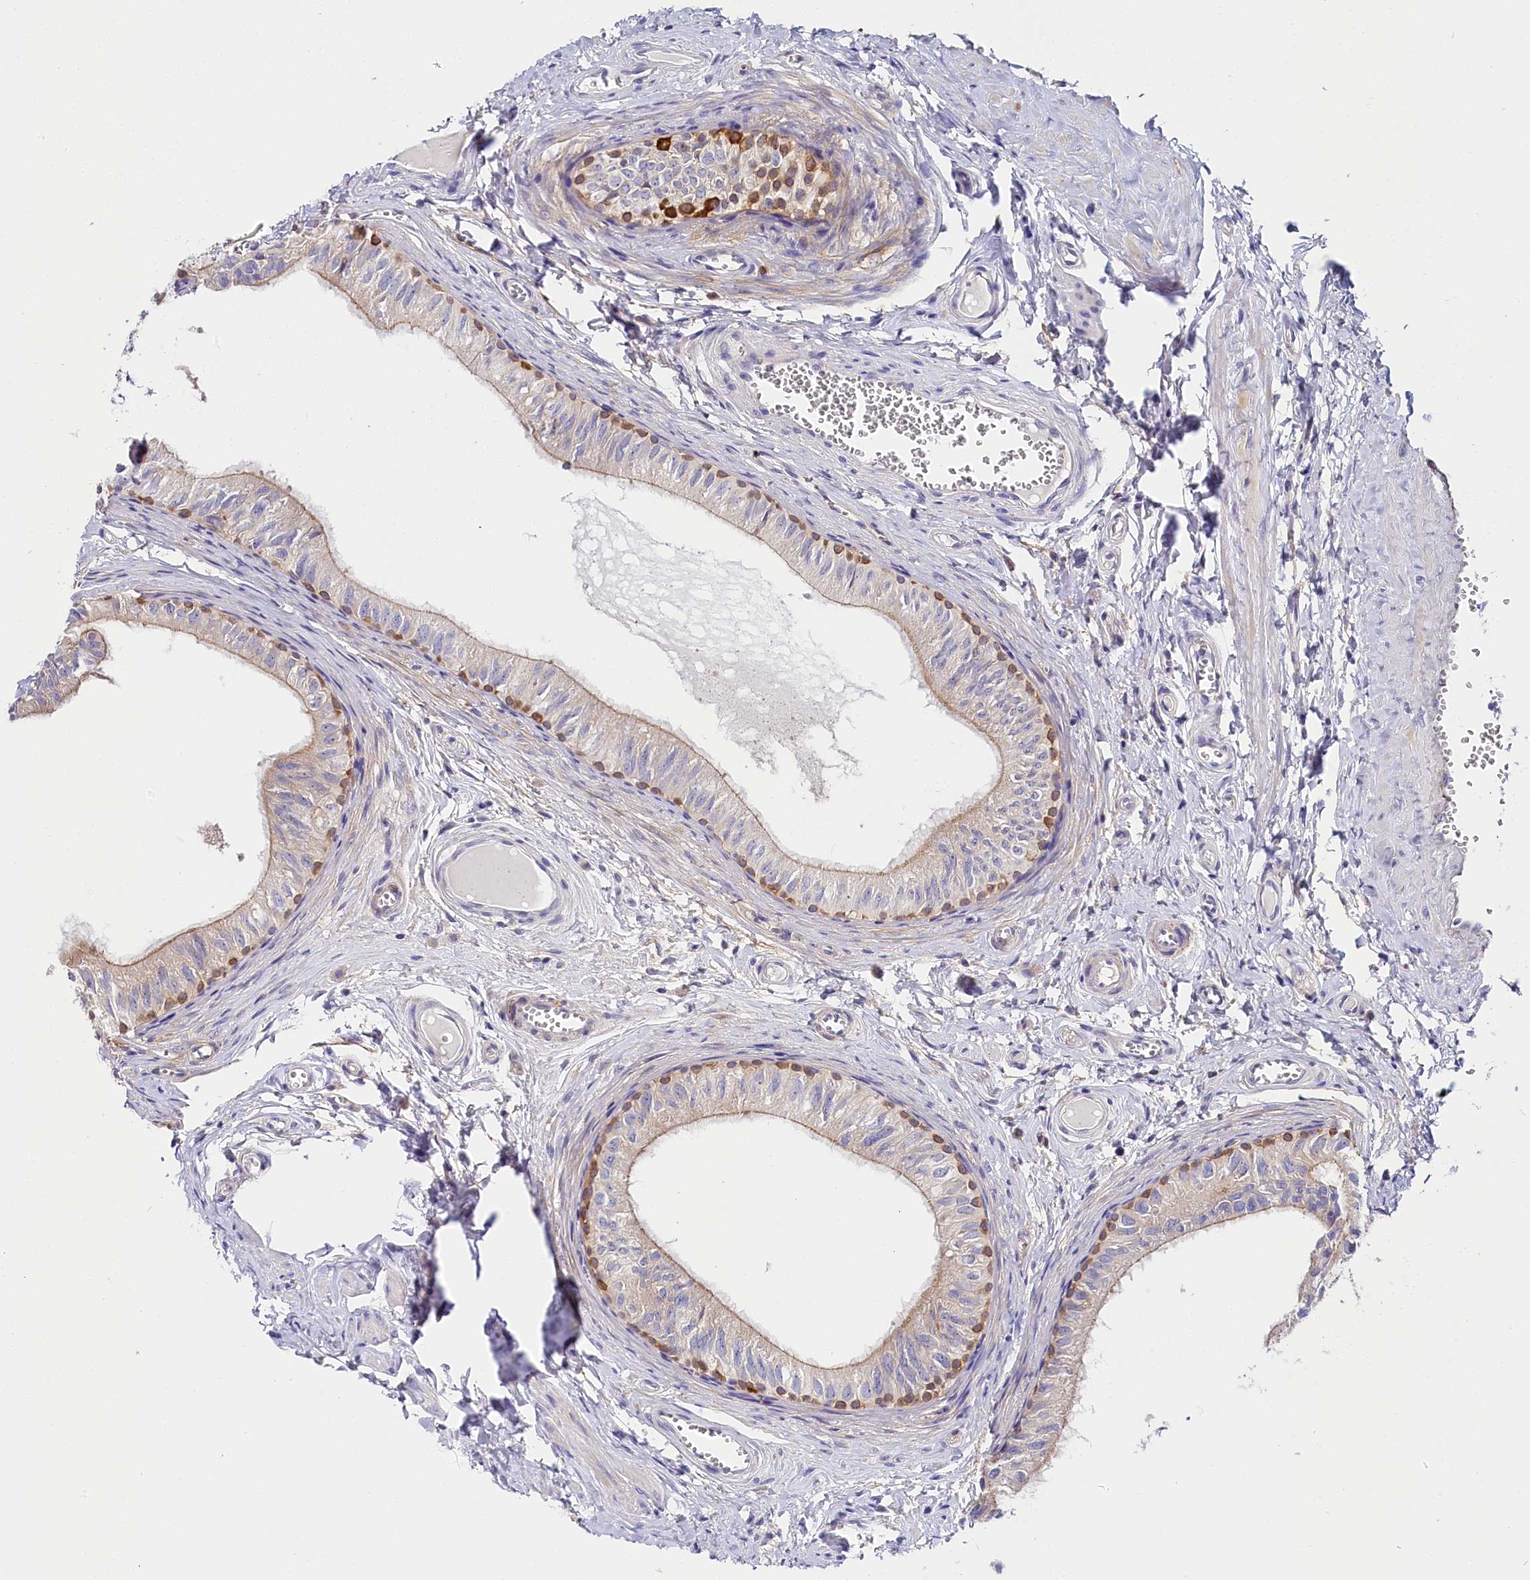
{"staining": {"intensity": "moderate", "quantity": "<25%", "location": "cytoplasmic/membranous"}, "tissue": "epididymis", "cell_type": "Glandular cells", "image_type": "normal", "snomed": [{"axis": "morphology", "description": "Normal tissue, NOS"}, {"axis": "topography", "description": "Epididymis"}], "caption": "Protein staining of benign epididymis reveals moderate cytoplasmic/membranous staining in approximately <25% of glandular cells.", "gene": "KATNB1", "patient": {"sex": "male", "age": 42}}